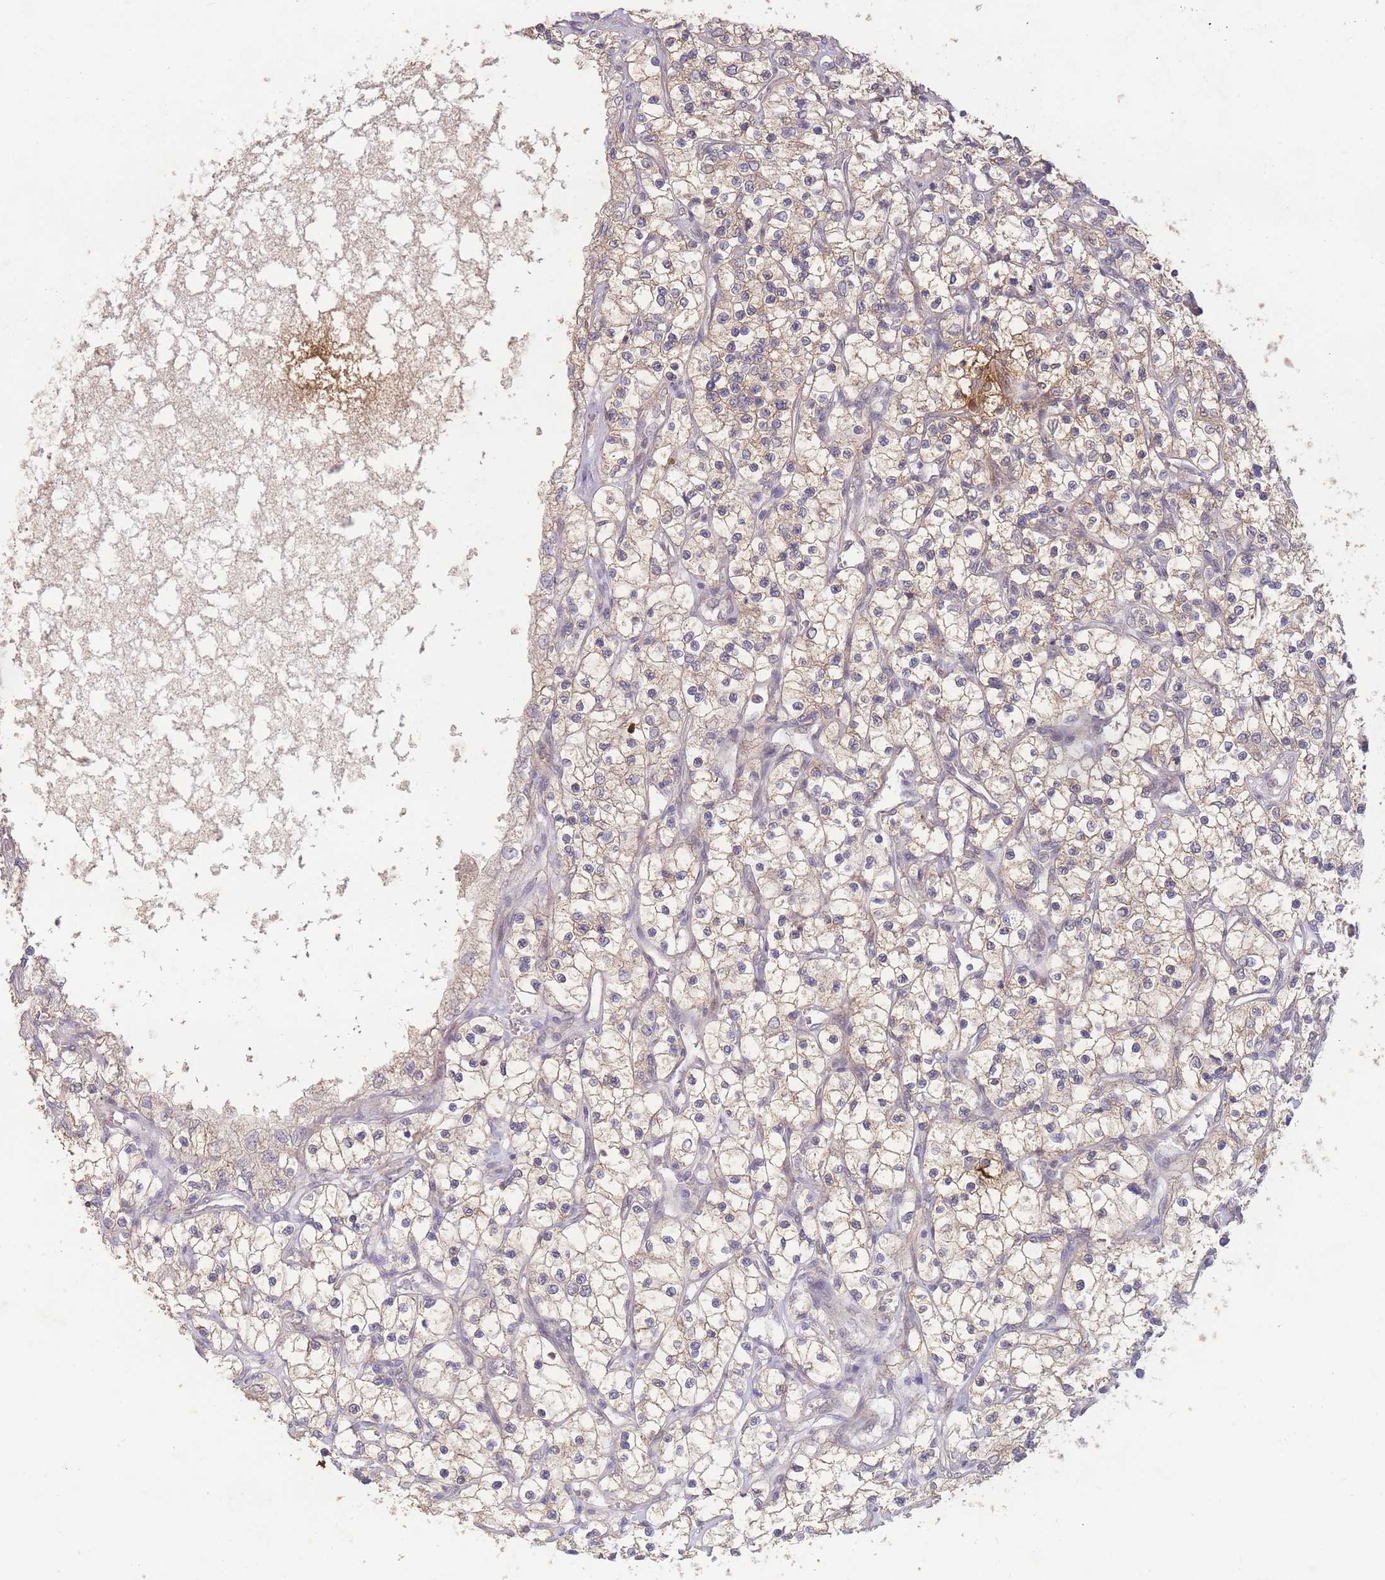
{"staining": {"intensity": "weak", "quantity": "<25%", "location": "cytoplasmic/membranous"}, "tissue": "renal cancer", "cell_type": "Tumor cells", "image_type": "cancer", "snomed": [{"axis": "morphology", "description": "Adenocarcinoma, NOS"}, {"axis": "topography", "description": "Kidney"}], "caption": "Immunohistochemistry (IHC) photomicrograph of neoplastic tissue: human renal adenocarcinoma stained with DAB reveals no significant protein expression in tumor cells.", "gene": "RNF144B", "patient": {"sex": "female", "age": 69}}